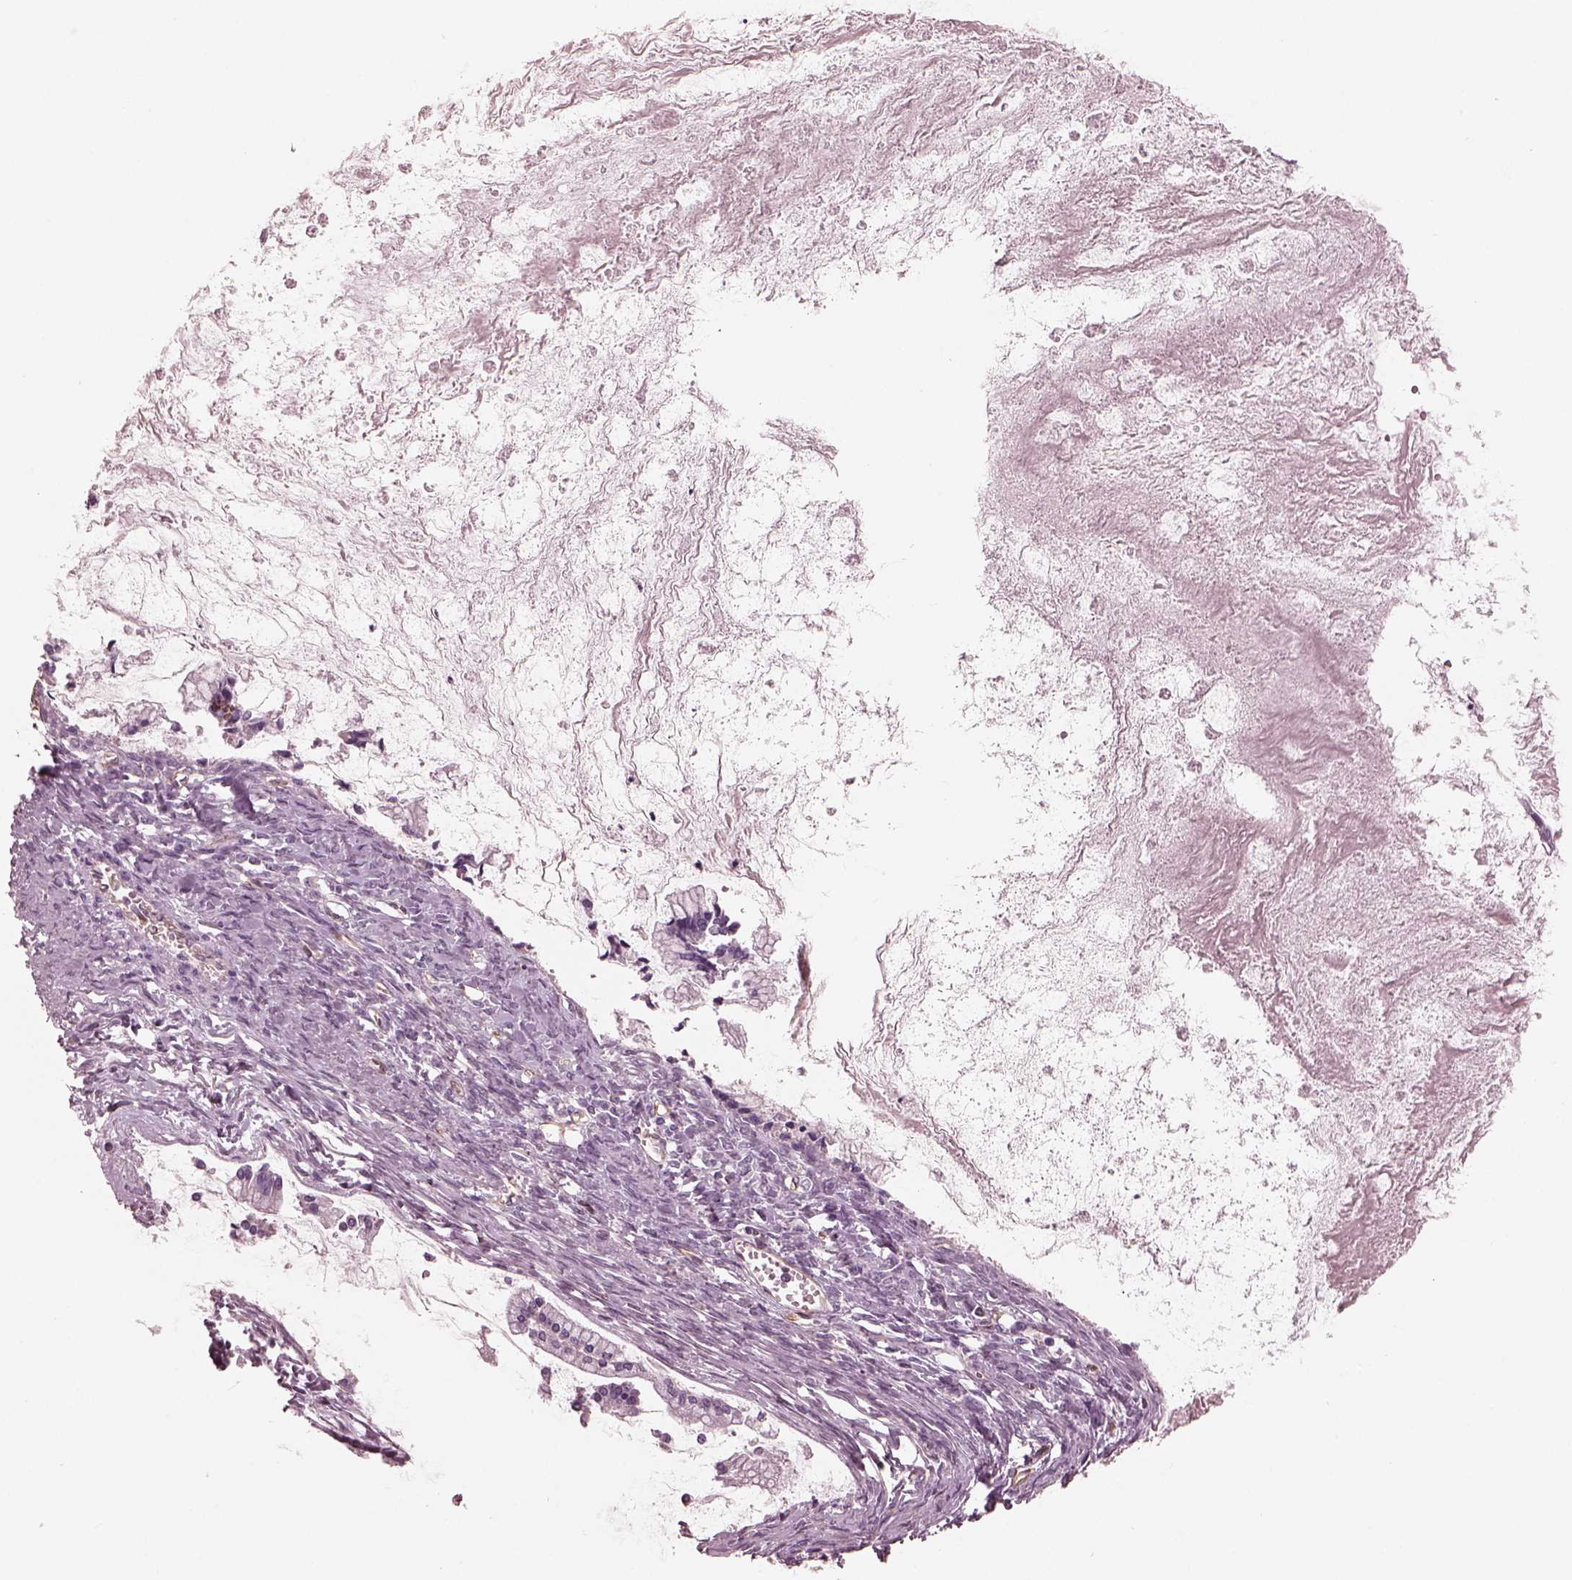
{"staining": {"intensity": "negative", "quantity": "none", "location": "none"}, "tissue": "ovarian cancer", "cell_type": "Tumor cells", "image_type": "cancer", "snomed": [{"axis": "morphology", "description": "Cystadenocarcinoma, mucinous, NOS"}, {"axis": "topography", "description": "Ovary"}], "caption": "The immunohistochemistry micrograph has no significant staining in tumor cells of ovarian cancer tissue. (DAB immunohistochemistry (IHC) with hematoxylin counter stain).", "gene": "EIF4E1B", "patient": {"sex": "female", "age": 67}}